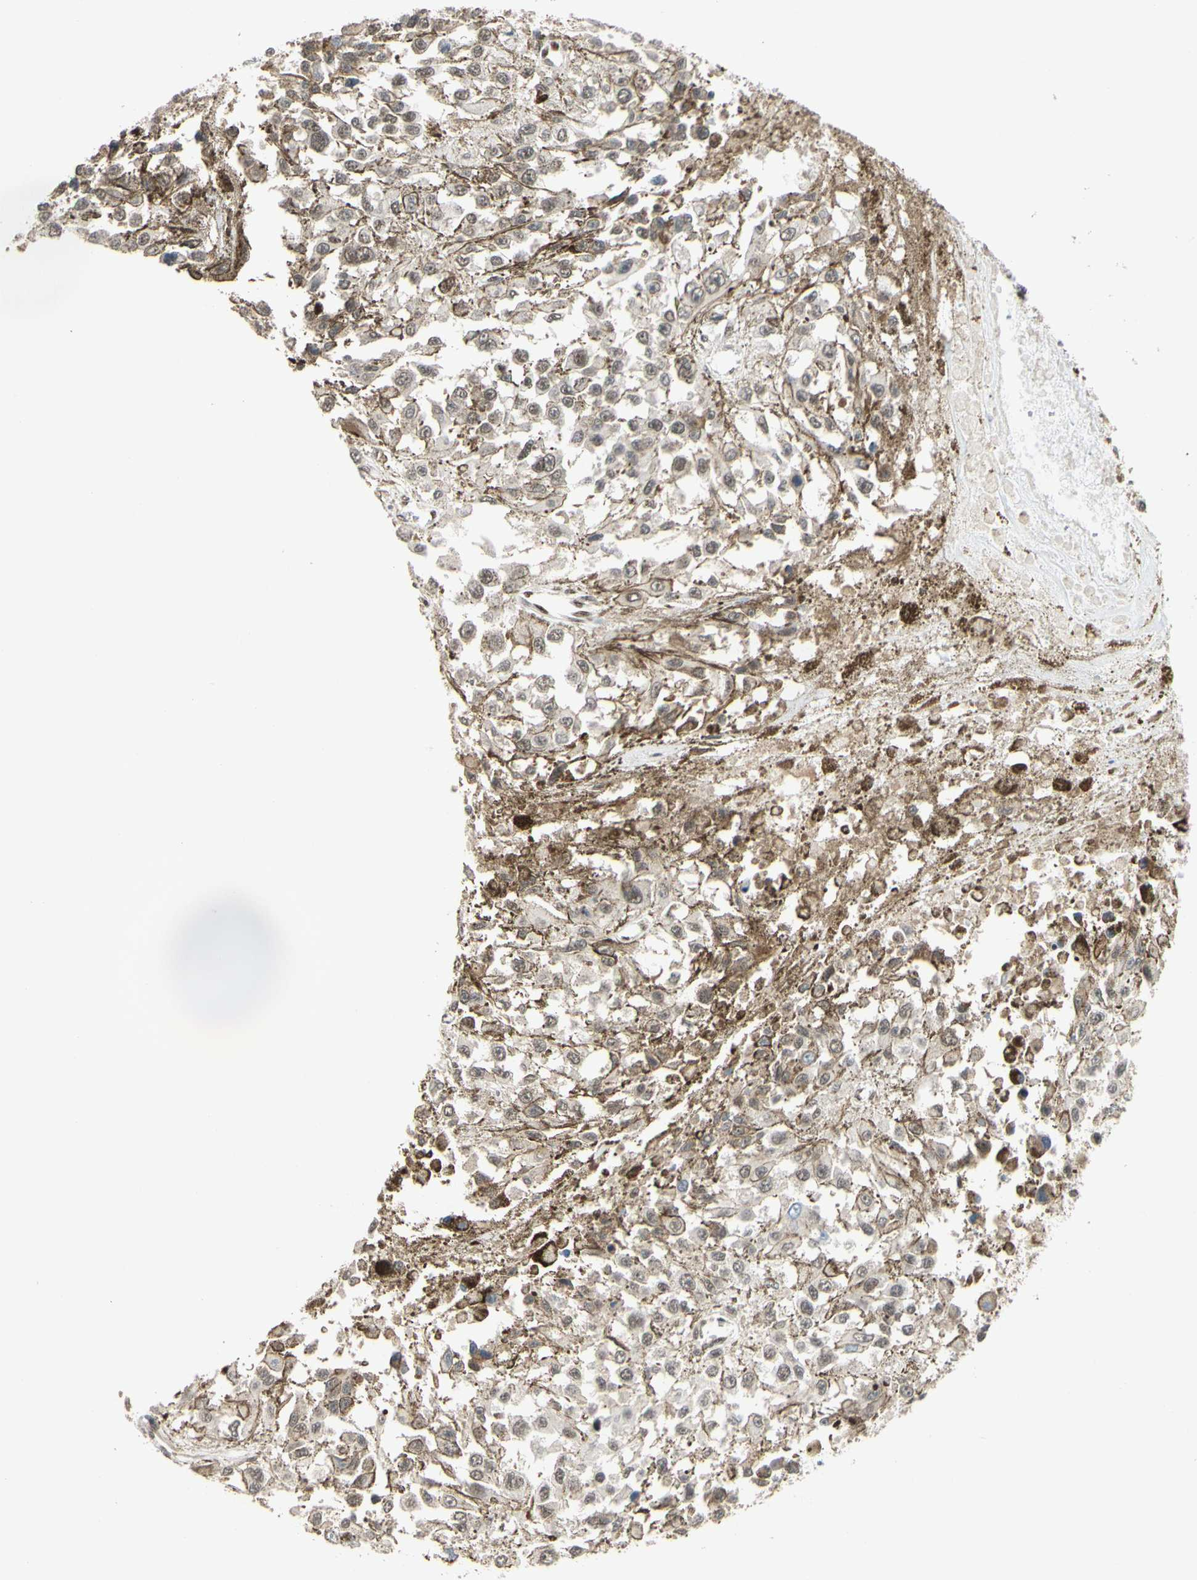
{"staining": {"intensity": "weak", "quantity": ">75%", "location": "nuclear"}, "tissue": "melanoma", "cell_type": "Tumor cells", "image_type": "cancer", "snomed": [{"axis": "morphology", "description": "Malignant melanoma, Metastatic site"}, {"axis": "topography", "description": "Lymph node"}], "caption": "Malignant melanoma (metastatic site) stained with immunohistochemistry exhibits weak nuclear expression in approximately >75% of tumor cells.", "gene": "TAF4", "patient": {"sex": "male", "age": 59}}